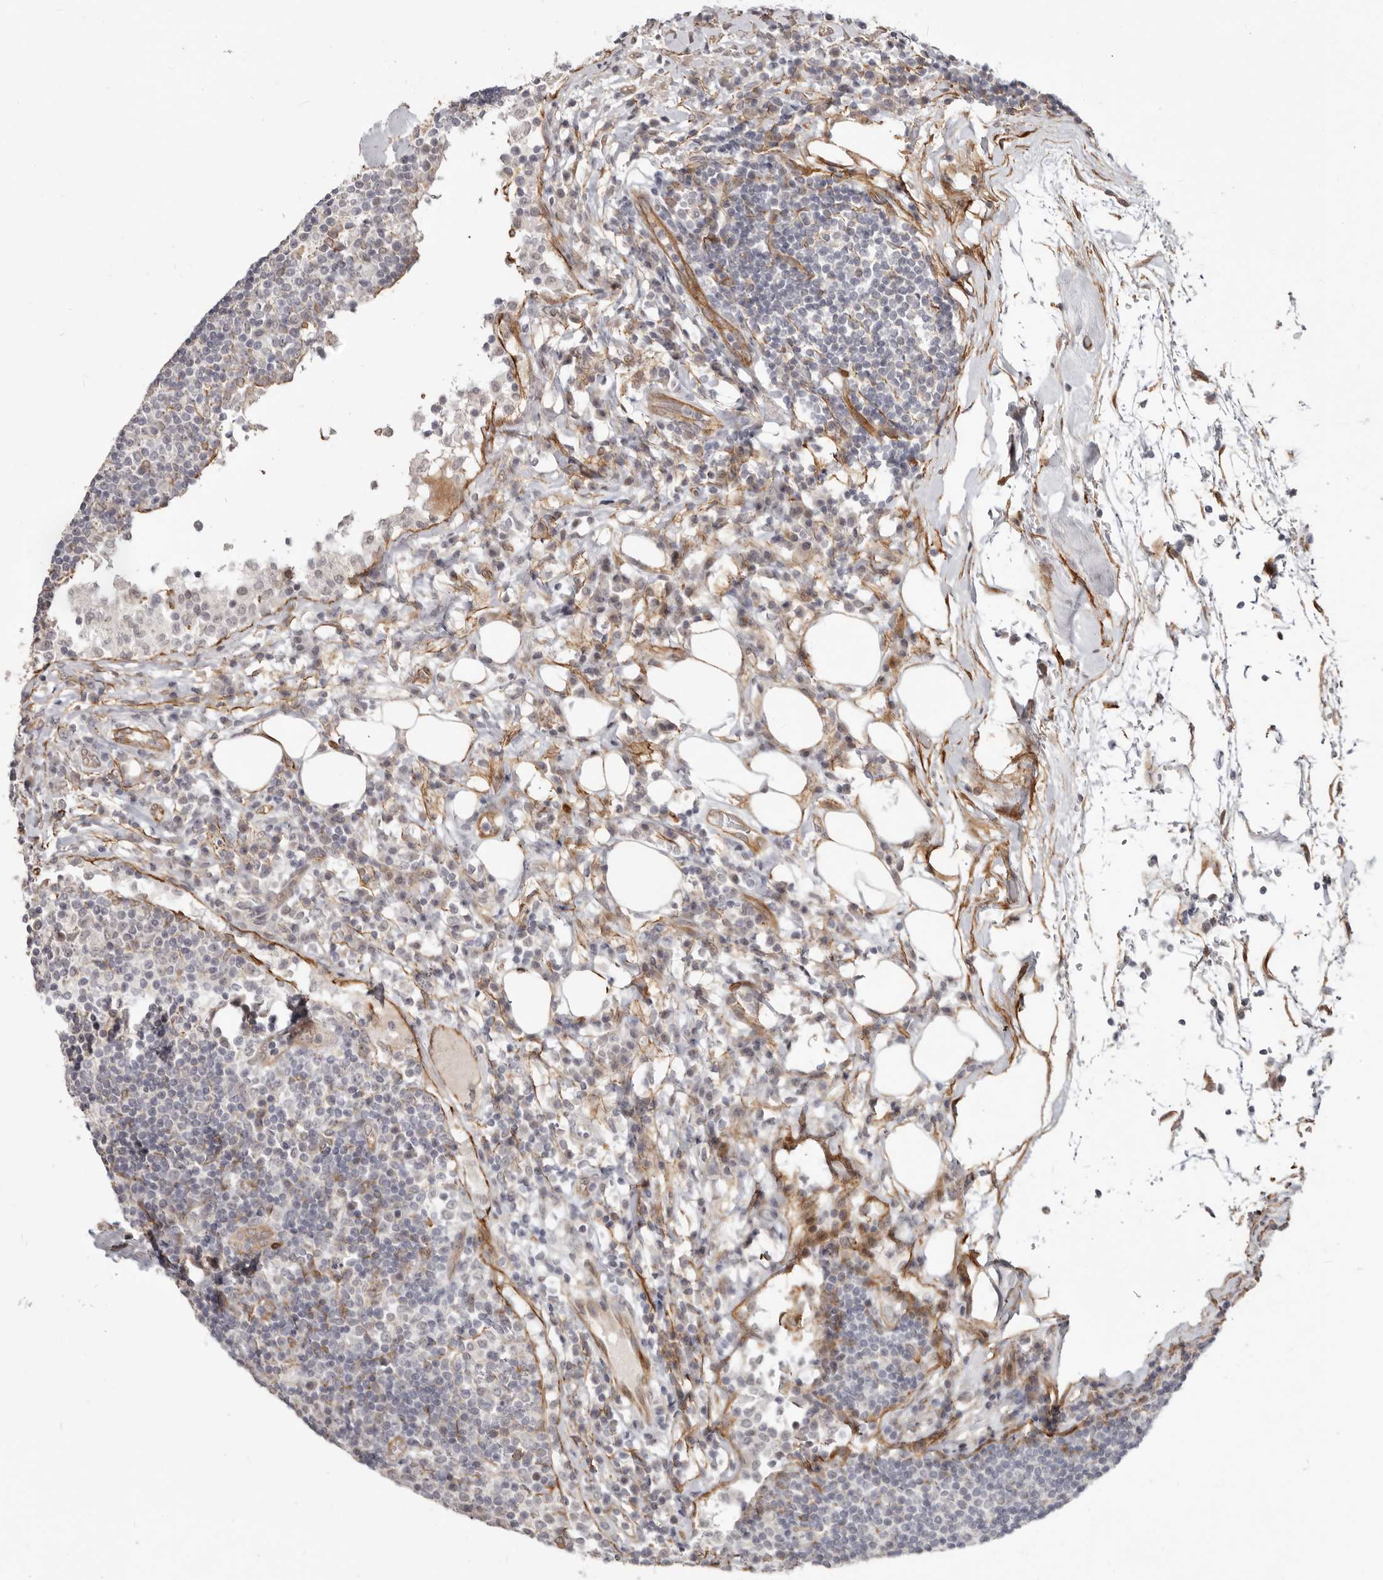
{"staining": {"intensity": "weak", "quantity": "<25%", "location": "cytoplasmic/membranous"}, "tissue": "lymph node", "cell_type": "Germinal center cells", "image_type": "normal", "snomed": [{"axis": "morphology", "description": "Normal tissue, NOS"}, {"axis": "topography", "description": "Lymph node"}], "caption": "This is an IHC photomicrograph of benign lymph node. There is no staining in germinal center cells.", "gene": "SZT2", "patient": {"sex": "female", "age": 53}}